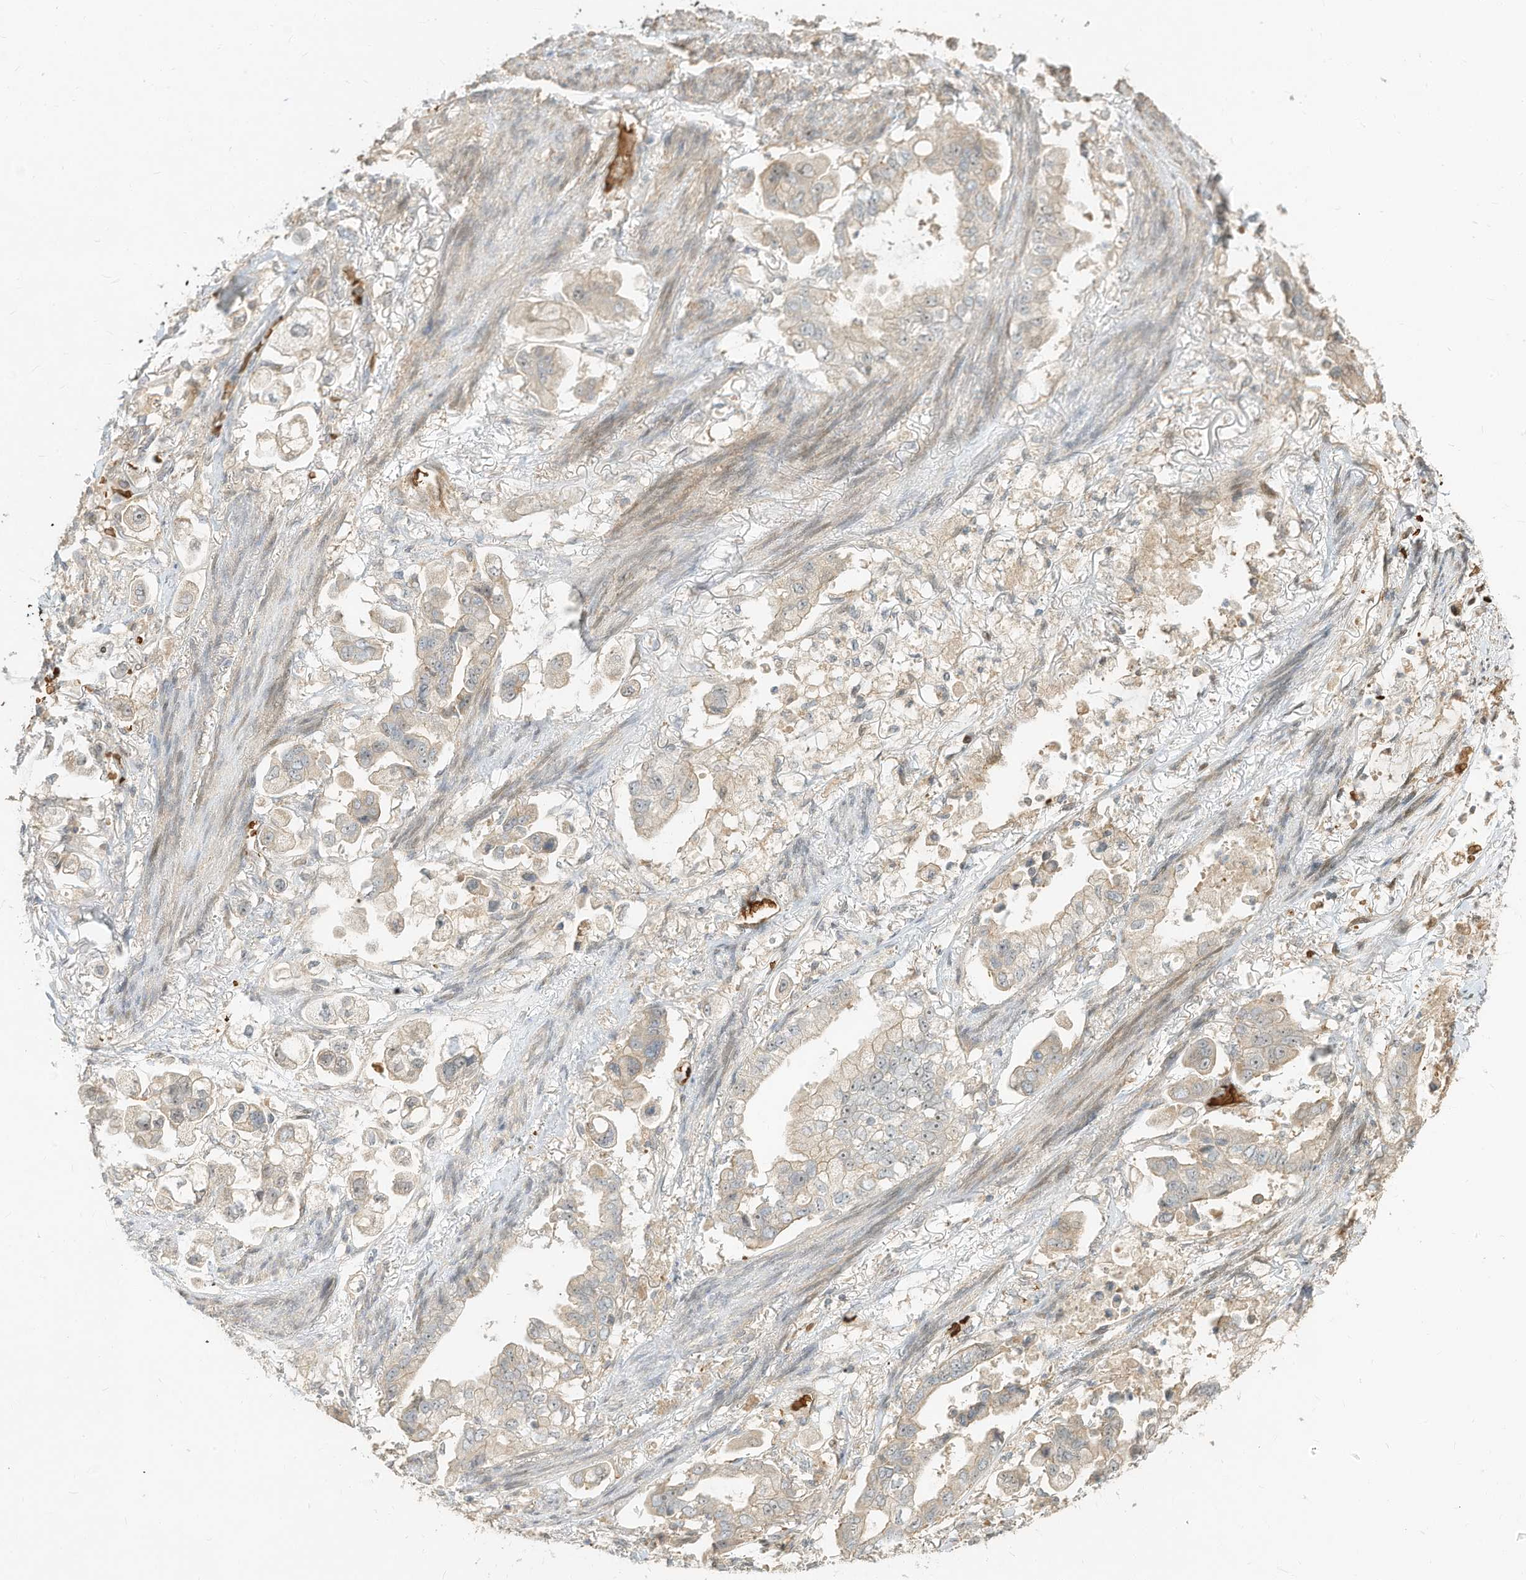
{"staining": {"intensity": "negative", "quantity": "none", "location": "none"}, "tissue": "stomach cancer", "cell_type": "Tumor cells", "image_type": "cancer", "snomed": [{"axis": "morphology", "description": "Adenocarcinoma, NOS"}, {"axis": "topography", "description": "Stomach"}], "caption": "IHC micrograph of neoplastic tissue: human stomach cancer stained with DAB reveals no significant protein expression in tumor cells.", "gene": "OFD1", "patient": {"sex": "male", "age": 62}}